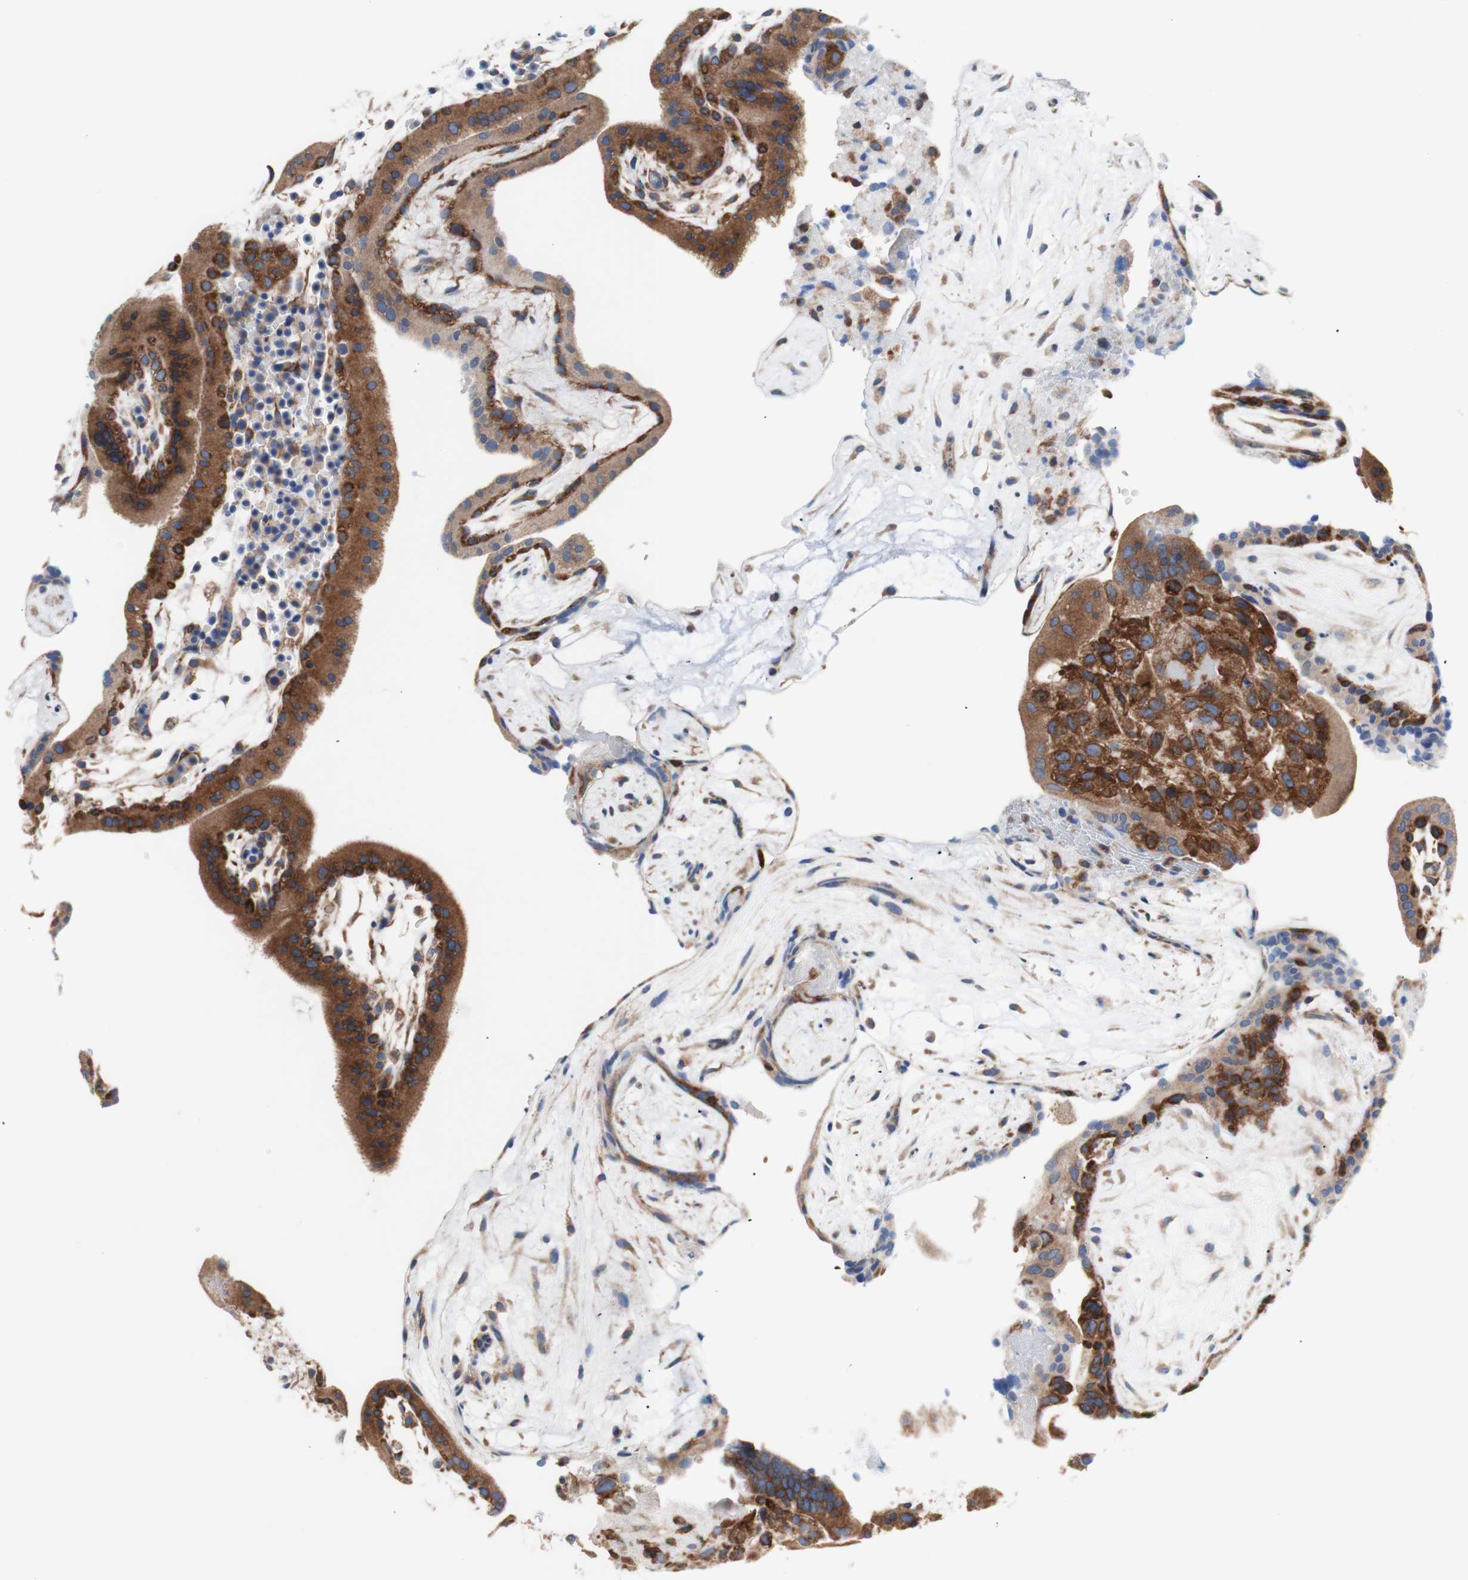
{"staining": {"intensity": "strong", "quantity": ">75%", "location": "cytoplasmic/membranous"}, "tissue": "placenta", "cell_type": "Decidual cells", "image_type": "normal", "snomed": [{"axis": "morphology", "description": "Normal tissue, NOS"}, {"axis": "topography", "description": "Placenta"}], "caption": "A brown stain highlights strong cytoplasmic/membranous positivity of a protein in decidual cells of benign placenta.", "gene": "FMR1", "patient": {"sex": "female", "age": 19}}